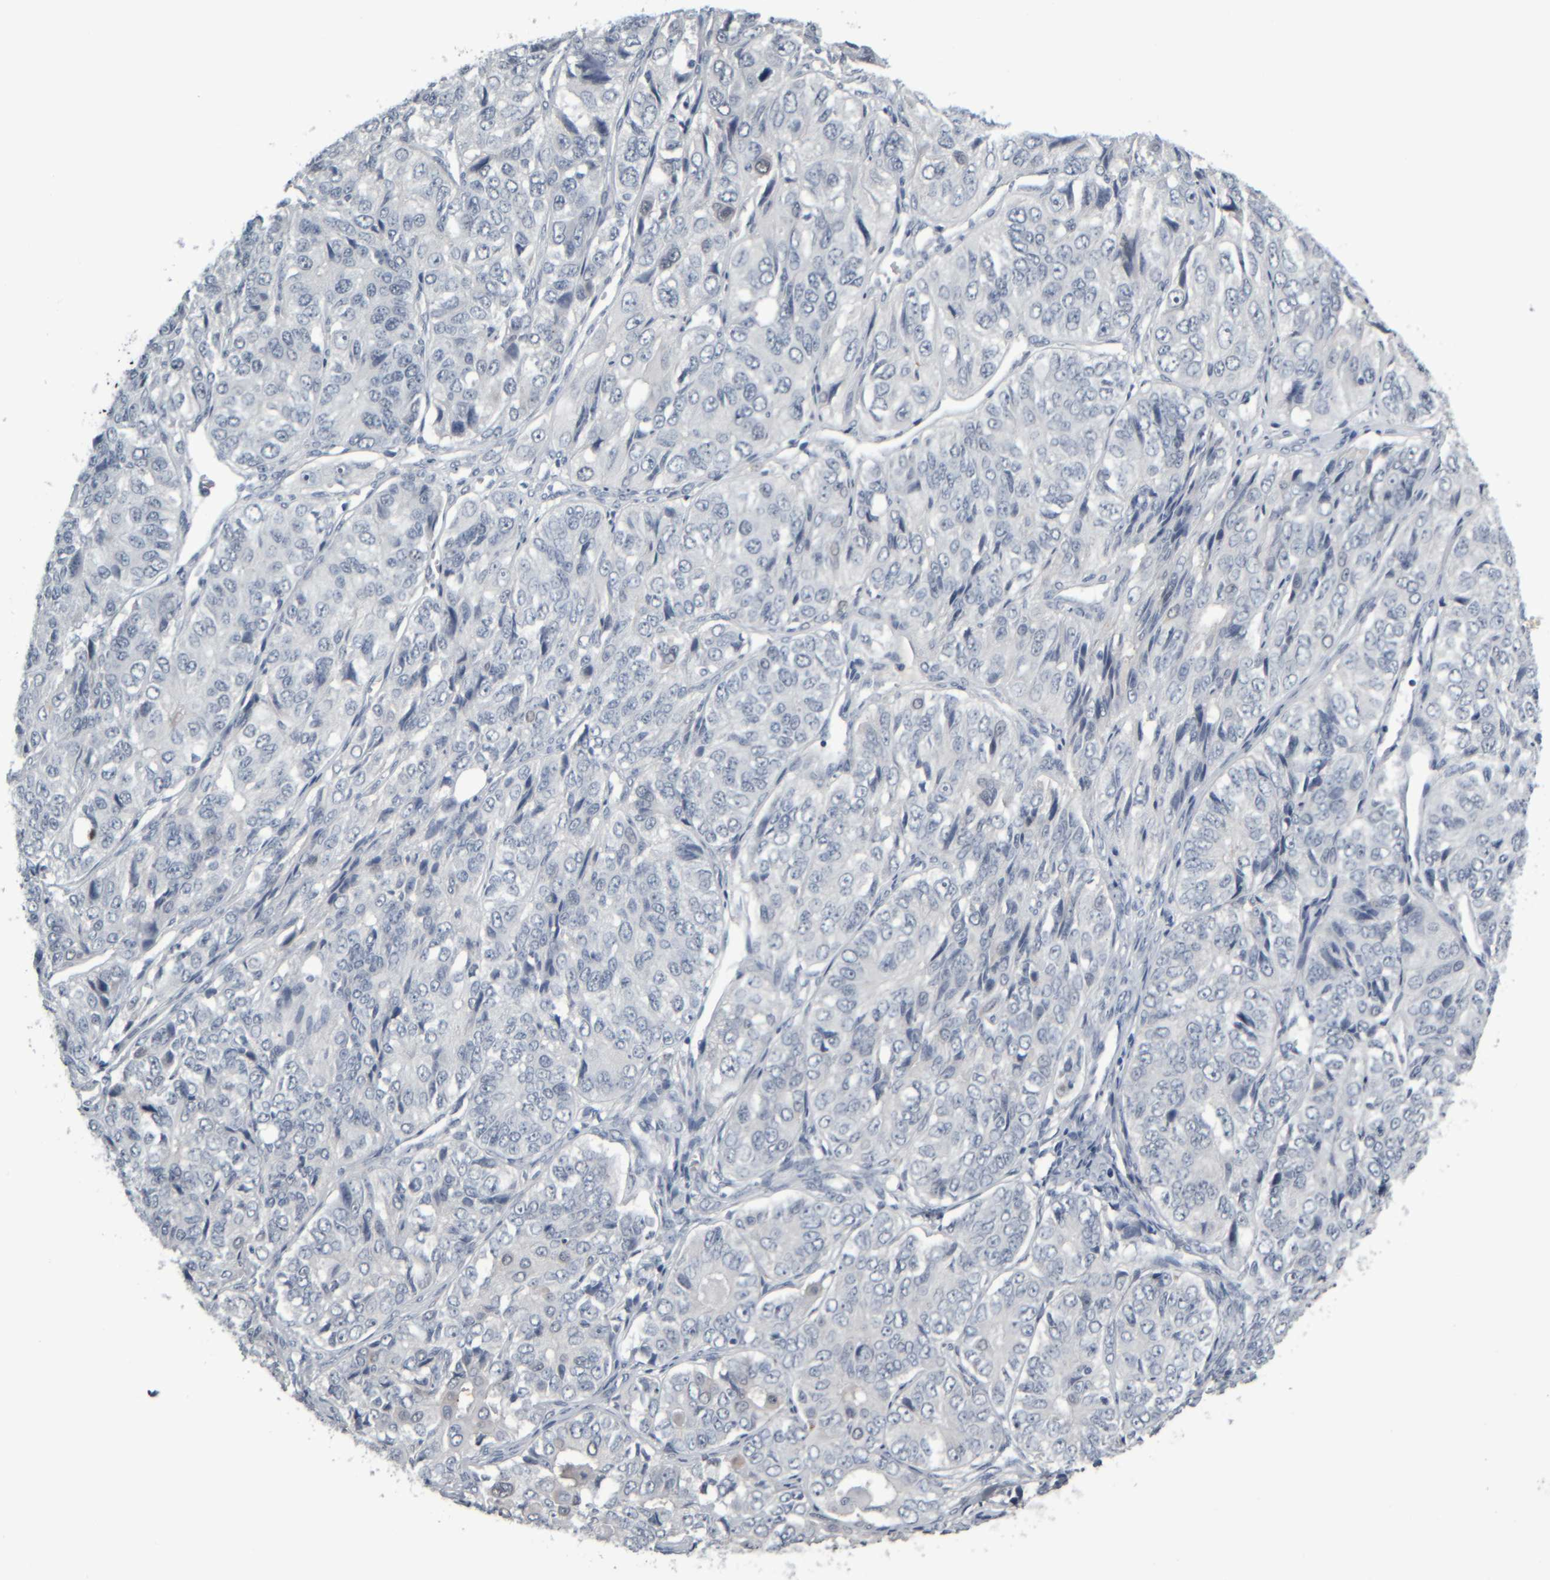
{"staining": {"intensity": "negative", "quantity": "none", "location": "none"}, "tissue": "ovarian cancer", "cell_type": "Tumor cells", "image_type": "cancer", "snomed": [{"axis": "morphology", "description": "Carcinoma, endometroid"}, {"axis": "topography", "description": "Ovary"}], "caption": "This is a micrograph of immunohistochemistry (IHC) staining of endometroid carcinoma (ovarian), which shows no staining in tumor cells. (DAB (3,3'-diaminobenzidine) IHC with hematoxylin counter stain).", "gene": "COL14A1", "patient": {"sex": "female", "age": 51}}